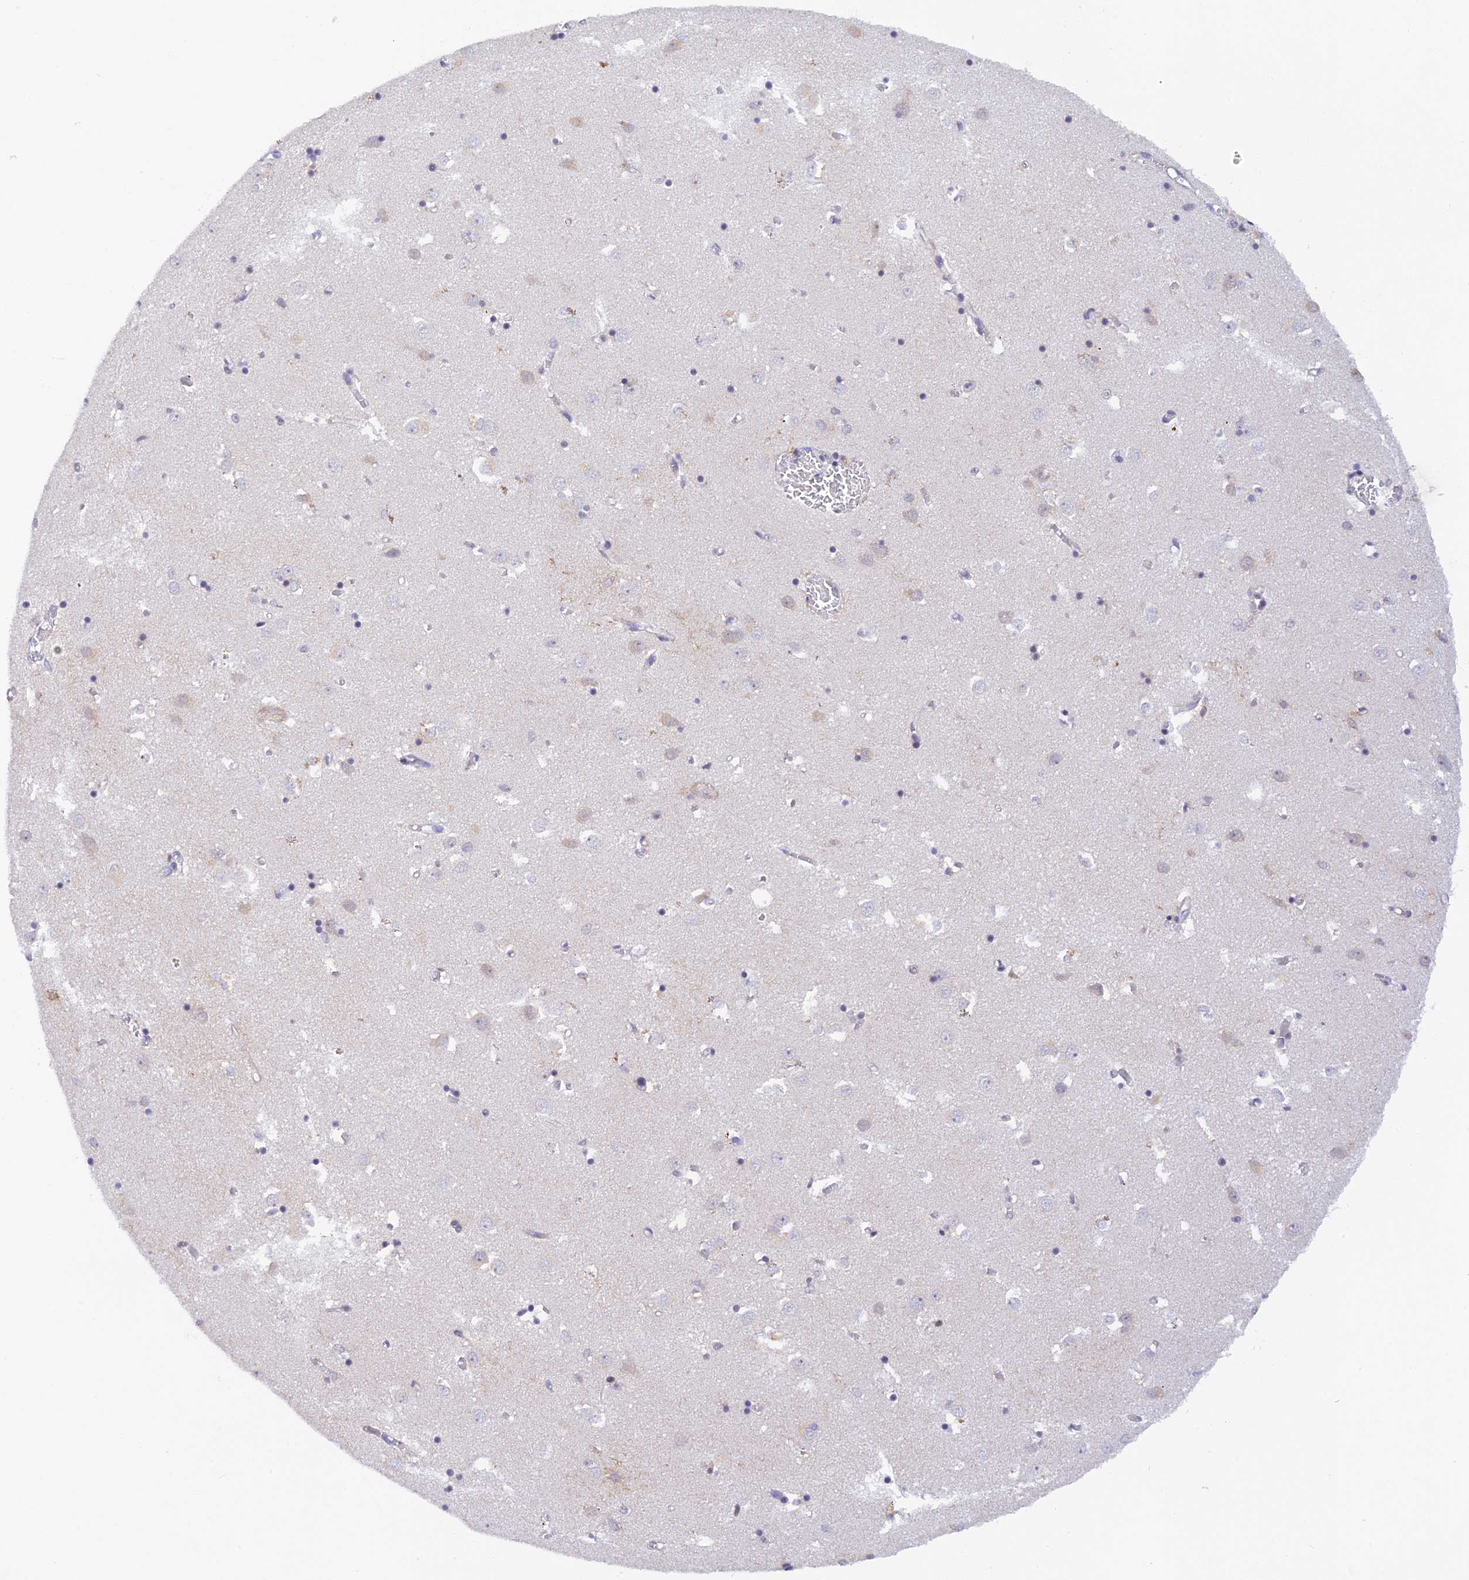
{"staining": {"intensity": "negative", "quantity": "none", "location": "none"}, "tissue": "caudate", "cell_type": "Glial cells", "image_type": "normal", "snomed": [{"axis": "morphology", "description": "Normal tissue, NOS"}, {"axis": "topography", "description": "Lateral ventricle wall"}], "caption": "Photomicrograph shows no protein positivity in glial cells of normal caudate. (Stains: DAB (3,3'-diaminobenzidine) immunohistochemistry (IHC) with hematoxylin counter stain, Microscopy: brightfield microscopy at high magnification).", "gene": "THAP11", "patient": {"sex": "male", "age": 70}}